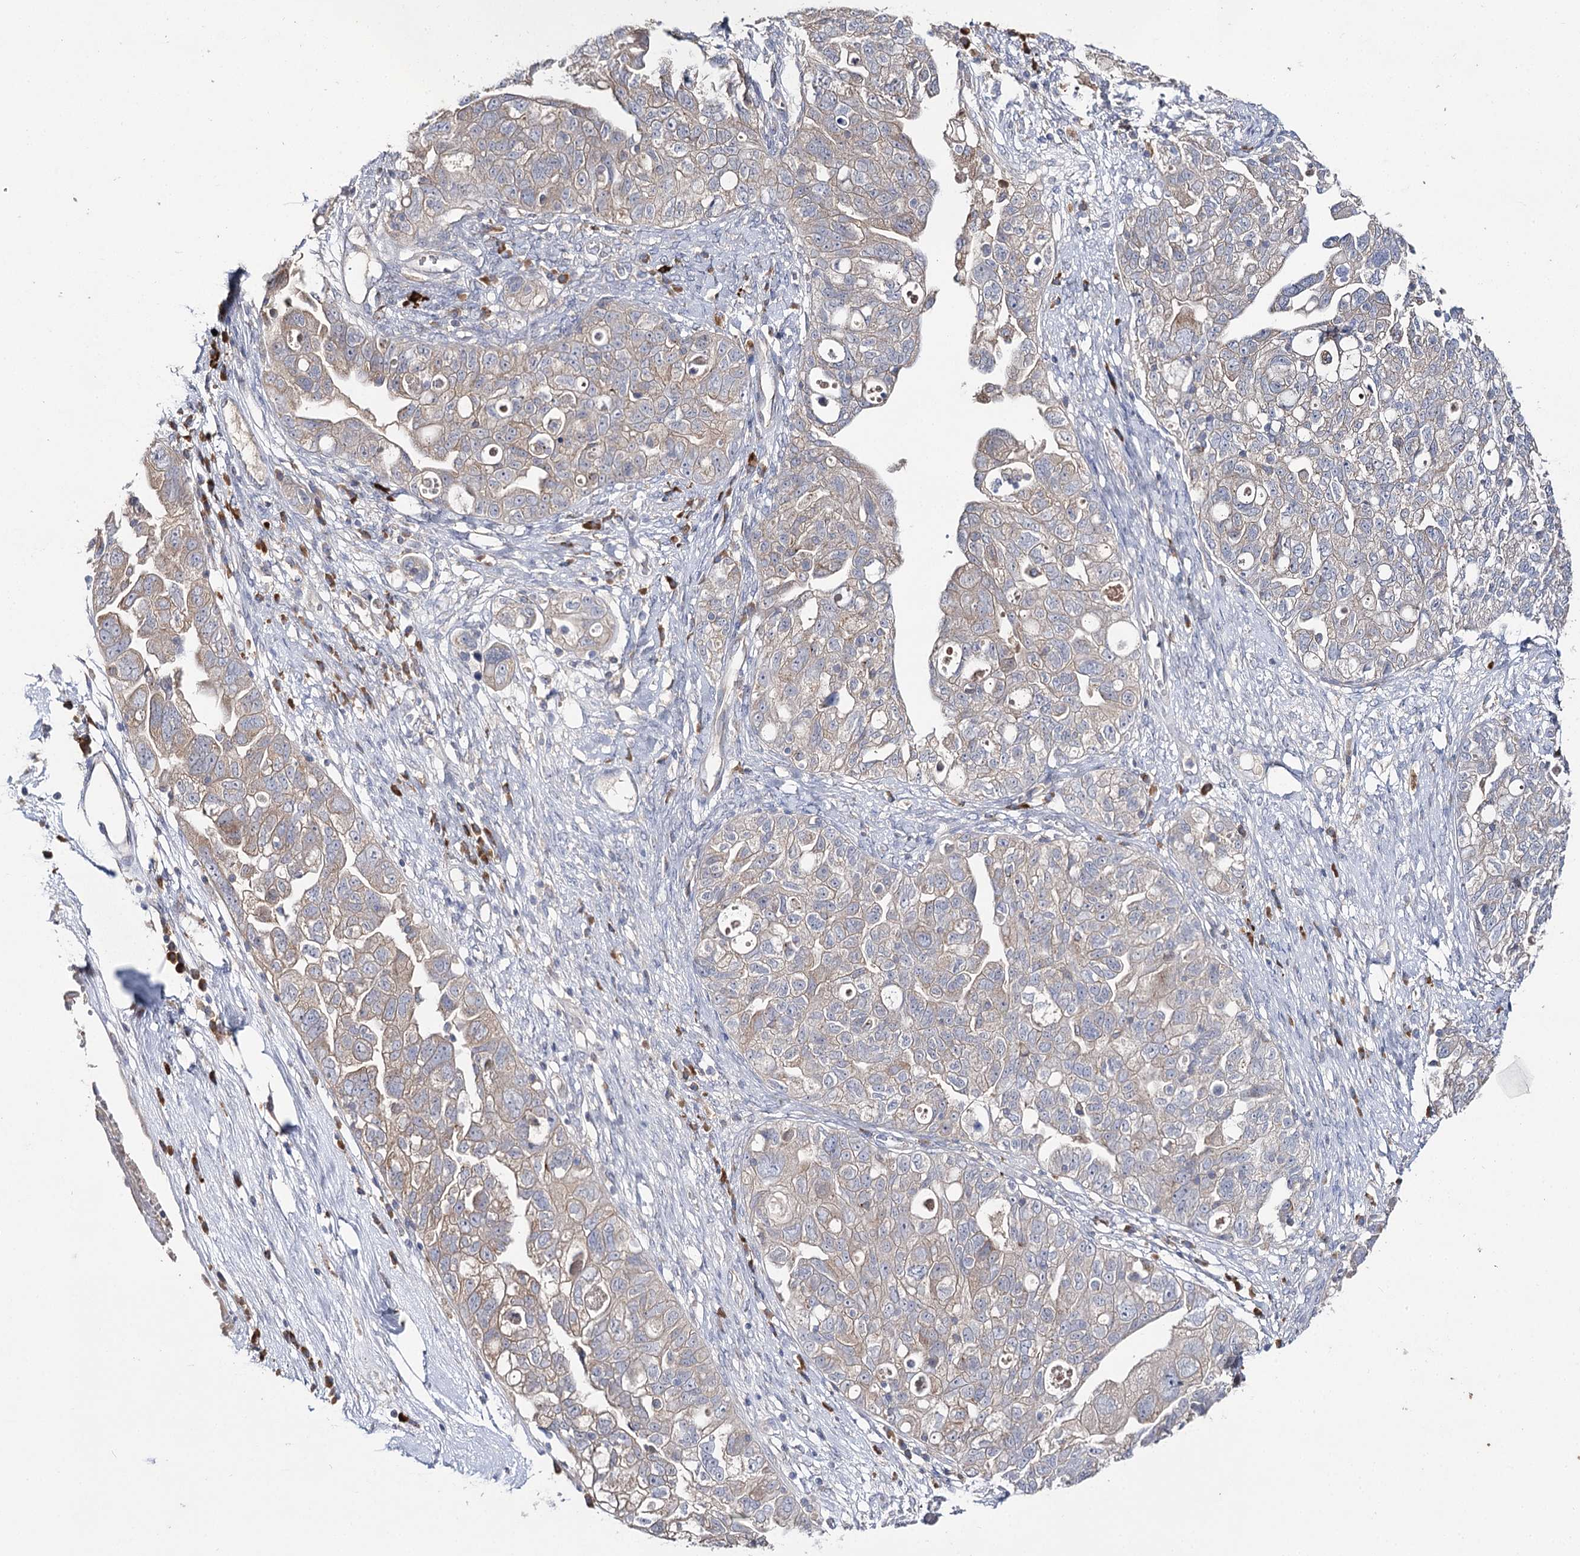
{"staining": {"intensity": "negative", "quantity": "none", "location": "none"}, "tissue": "ovarian cancer", "cell_type": "Tumor cells", "image_type": "cancer", "snomed": [{"axis": "morphology", "description": "Carcinoma, NOS"}, {"axis": "morphology", "description": "Cystadenocarcinoma, serous, NOS"}, {"axis": "topography", "description": "Ovary"}], "caption": "The immunohistochemistry (IHC) histopathology image has no significant positivity in tumor cells of ovarian serous cystadenocarcinoma tissue. (DAB (3,3'-diaminobenzidine) IHC visualized using brightfield microscopy, high magnification).", "gene": "IL1RAP", "patient": {"sex": "female", "age": 69}}